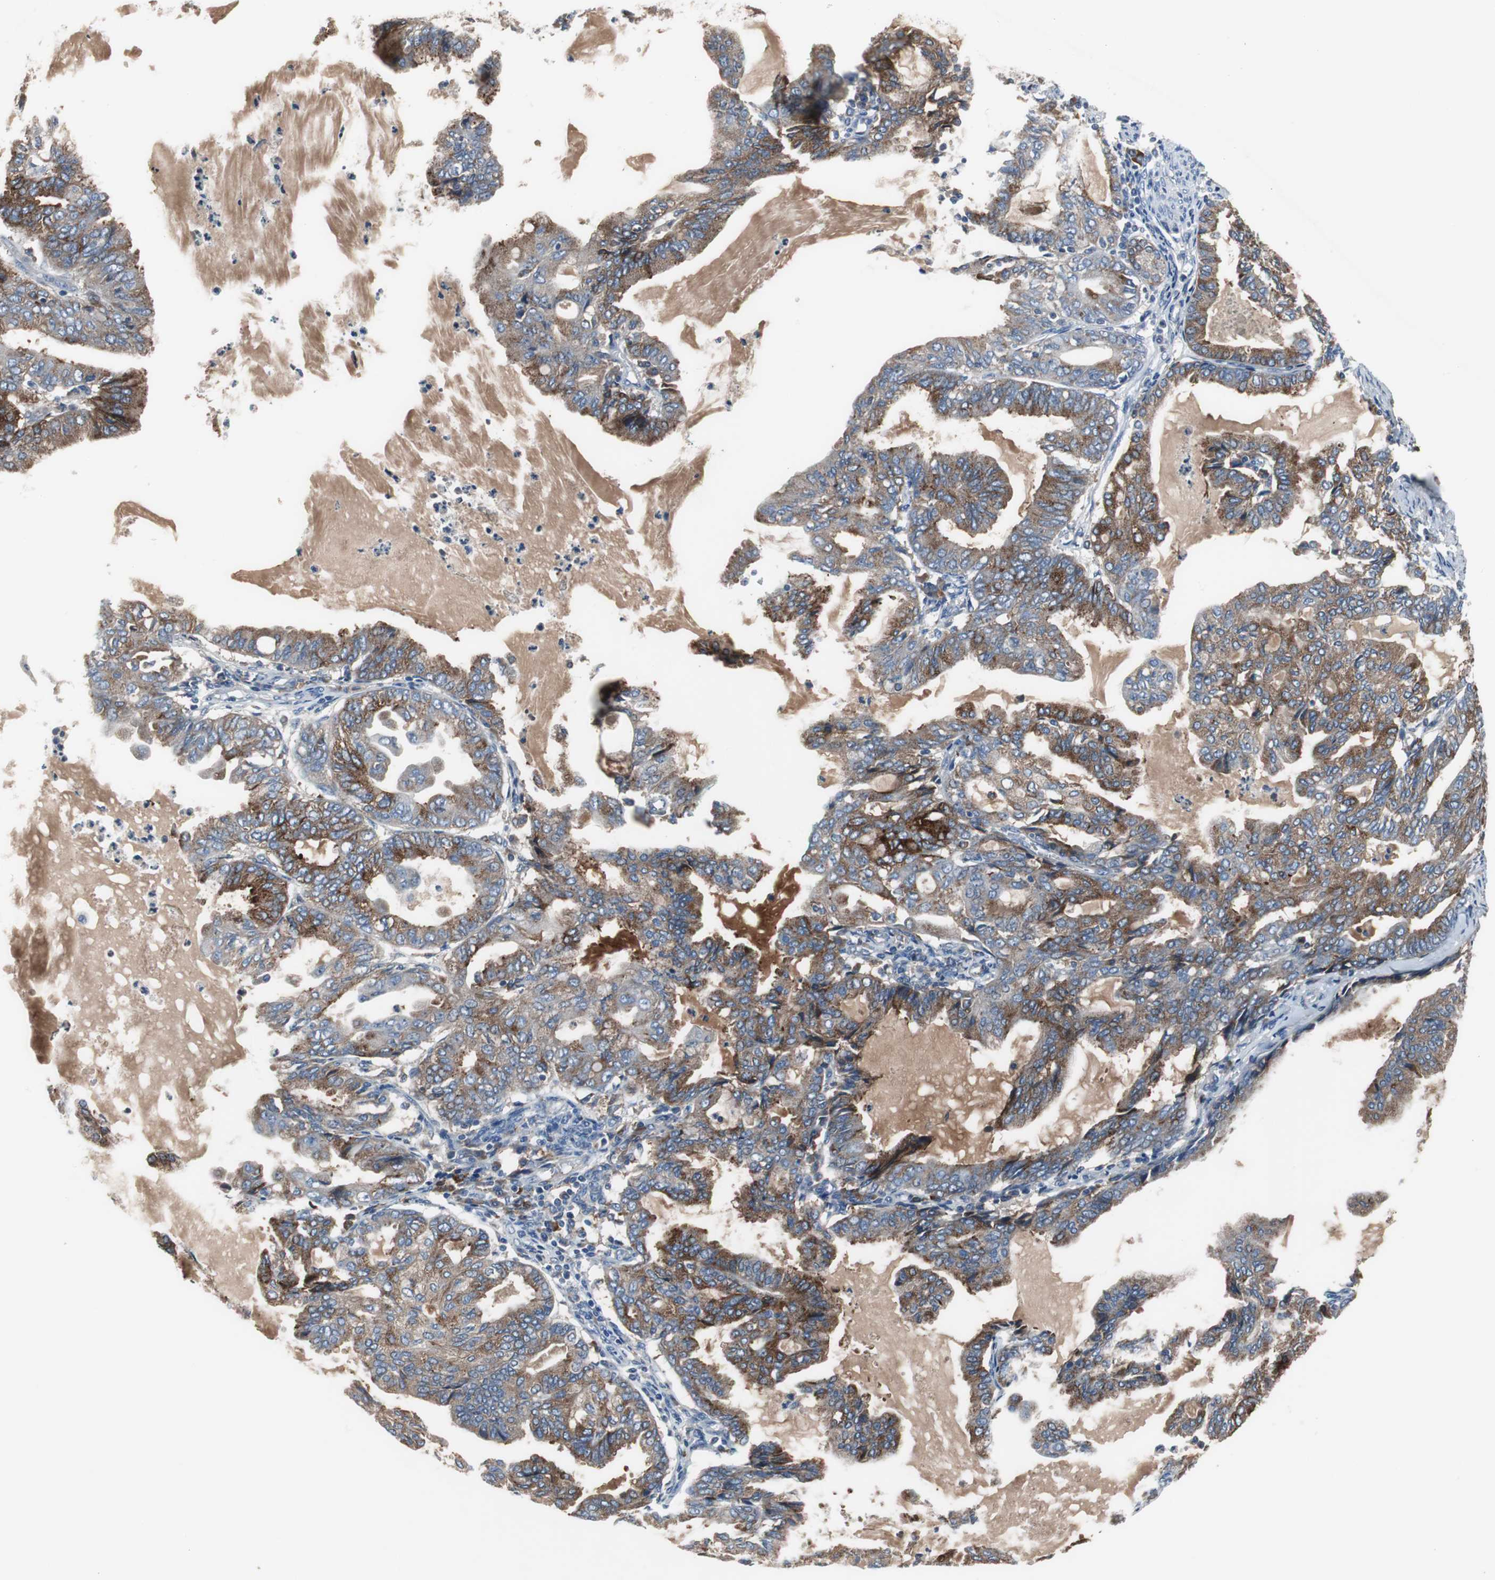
{"staining": {"intensity": "moderate", "quantity": "25%-75%", "location": "cytoplasmic/membranous"}, "tissue": "endometrial cancer", "cell_type": "Tumor cells", "image_type": "cancer", "snomed": [{"axis": "morphology", "description": "Adenocarcinoma, NOS"}, {"axis": "topography", "description": "Endometrium"}], "caption": "DAB immunohistochemical staining of human adenocarcinoma (endometrial) shows moderate cytoplasmic/membranous protein staining in about 25%-75% of tumor cells.", "gene": "SORT1", "patient": {"sex": "female", "age": 86}}